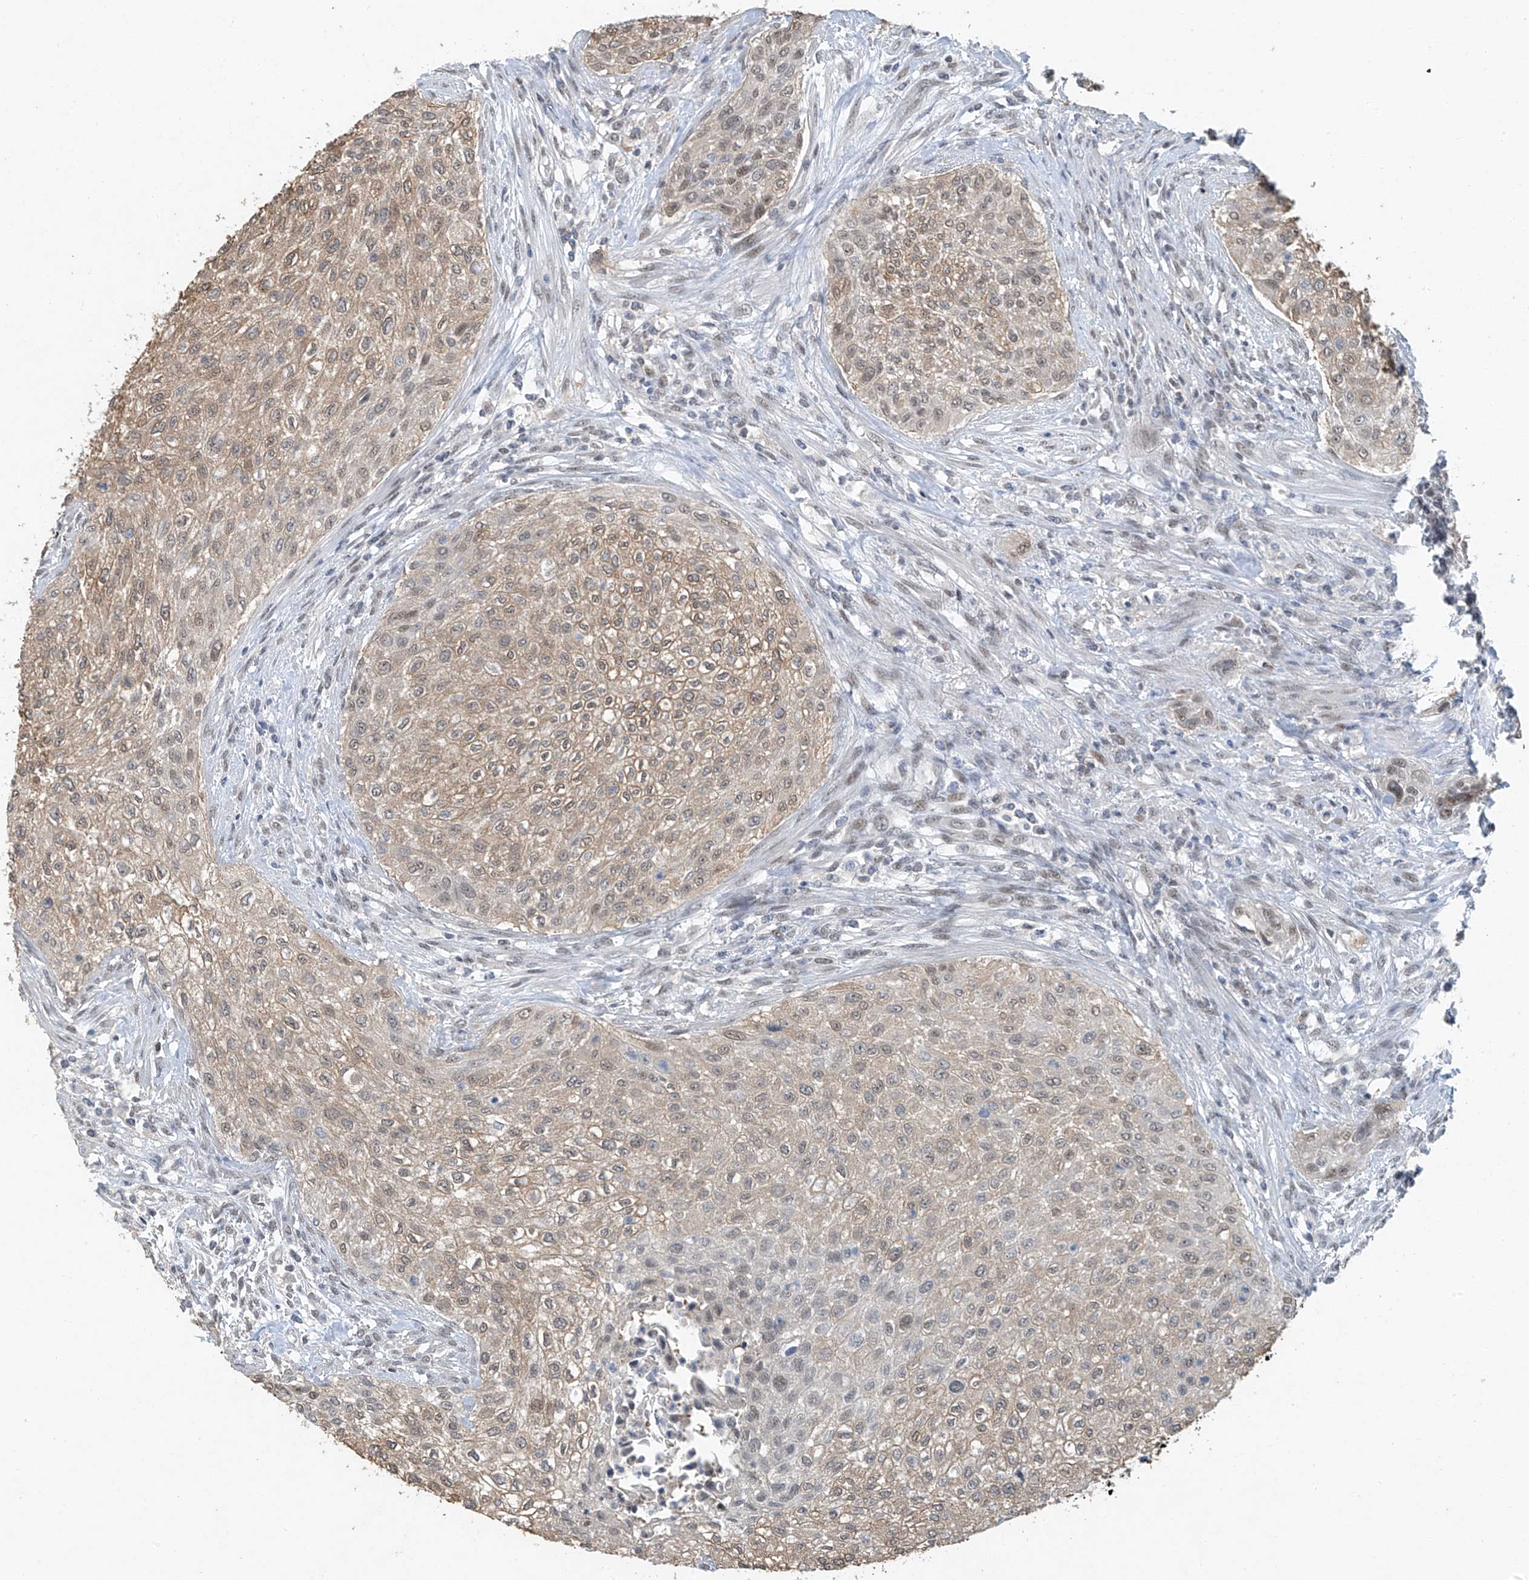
{"staining": {"intensity": "weak", "quantity": "25%-75%", "location": "cytoplasmic/membranous,nuclear"}, "tissue": "urothelial cancer", "cell_type": "Tumor cells", "image_type": "cancer", "snomed": [{"axis": "morphology", "description": "Urothelial carcinoma, High grade"}, {"axis": "topography", "description": "Urinary bladder"}], "caption": "An immunohistochemistry micrograph of neoplastic tissue is shown. Protein staining in brown shows weak cytoplasmic/membranous and nuclear positivity in urothelial carcinoma (high-grade) within tumor cells. (brown staining indicates protein expression, while blue staining denotes nuclei).", "gene": "TAF8", "patient": {"sex": "male", "age": 35}}